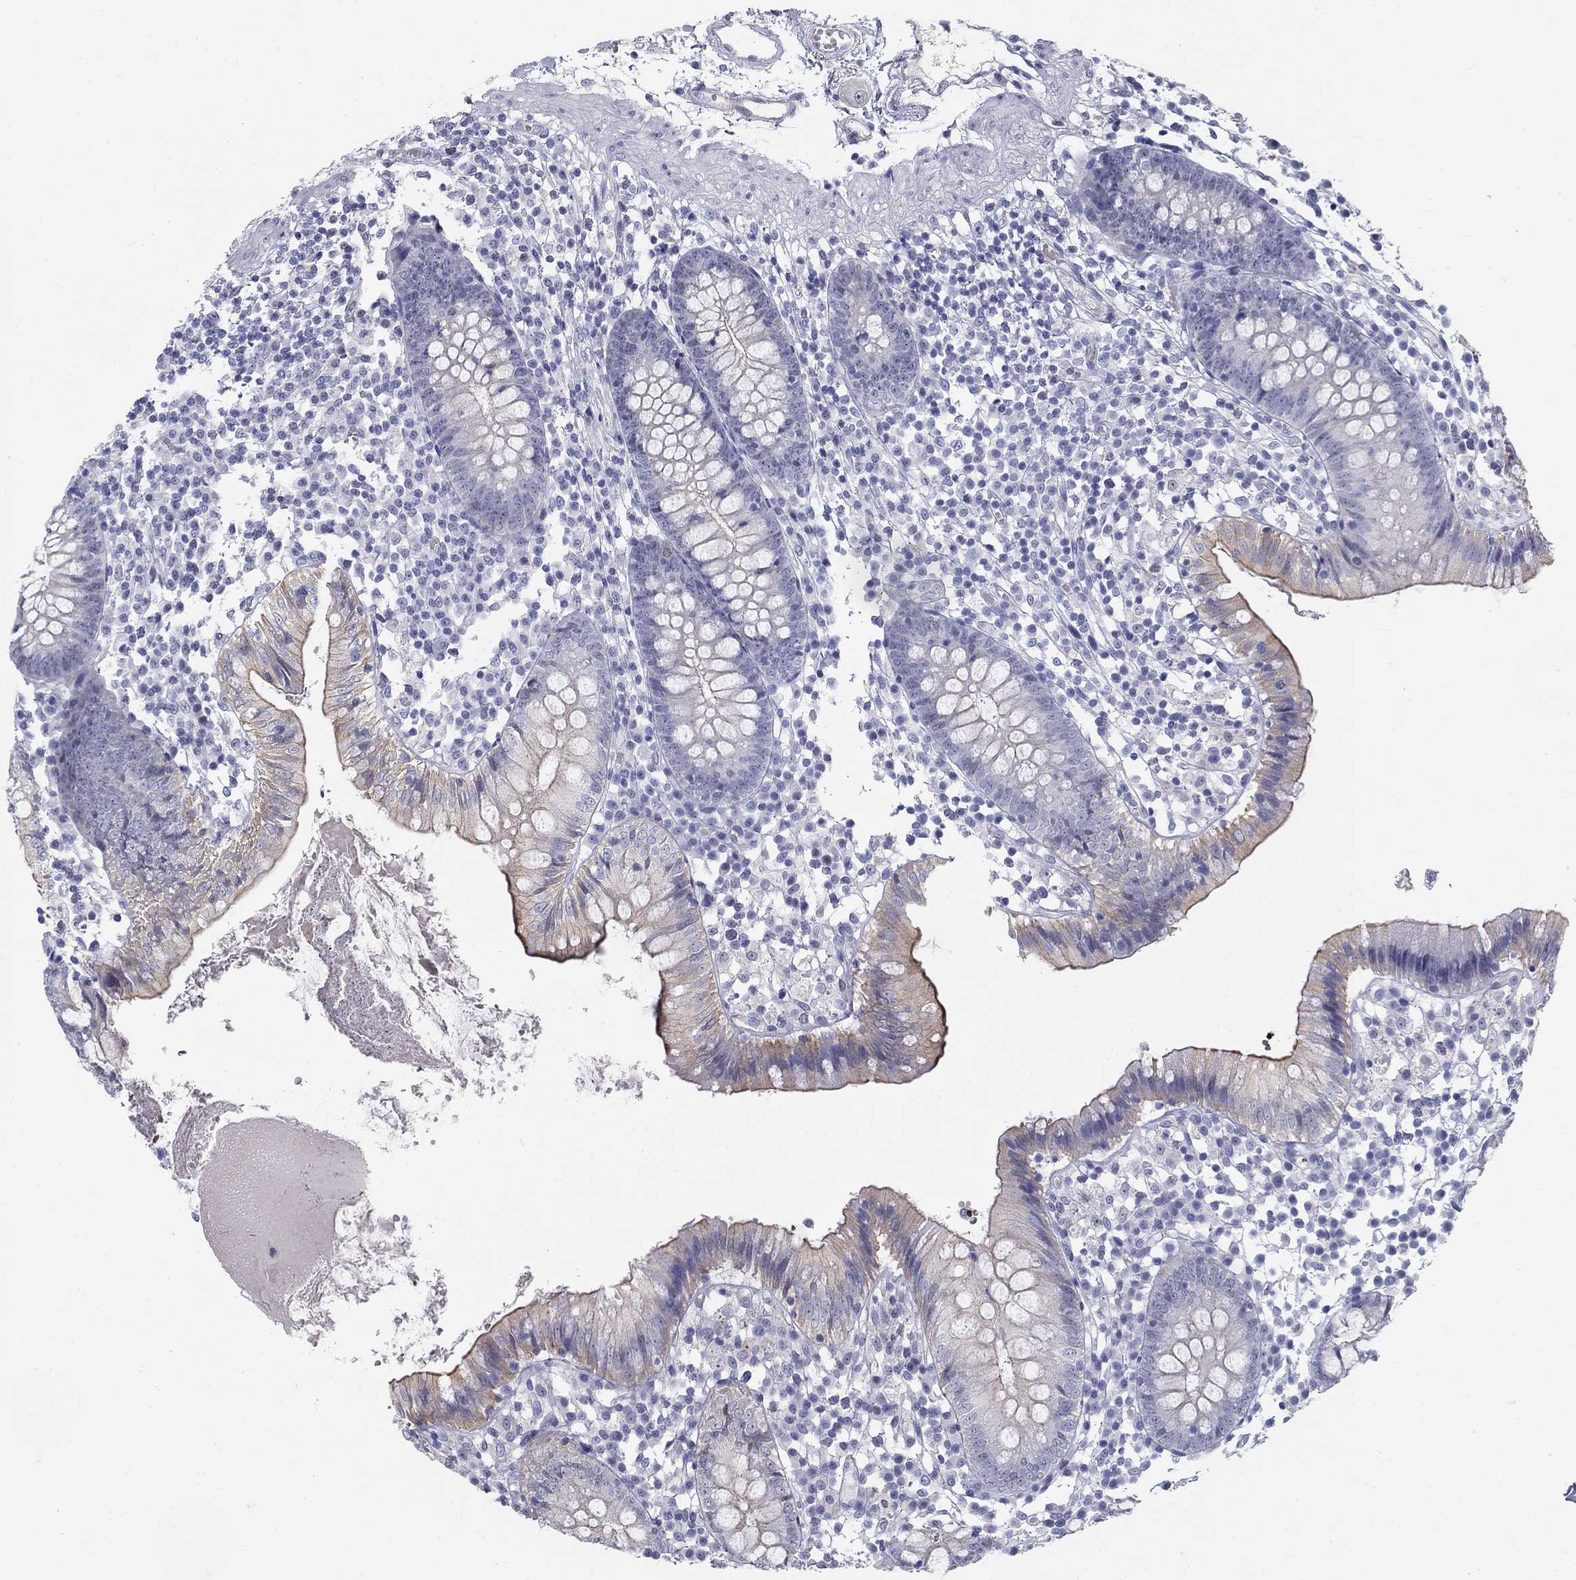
{"staining": {"intensity": "negative", "quantity": "none", "location": "none"}, "tissue": "colon", "cell_type": "Endothelial cells", "image_type": "normal", "snomed": [{"axis": "morphology", "description": "Normal tissue, NOS"}, {"axis": "topography", "description": "Rectum"}], "caption": "Histopathology image shows no protein positivity in endothelial cells of unremarkable colon.", "gene": "ENSG00000290147", "patient": {"sex": "male", "age": 70}}